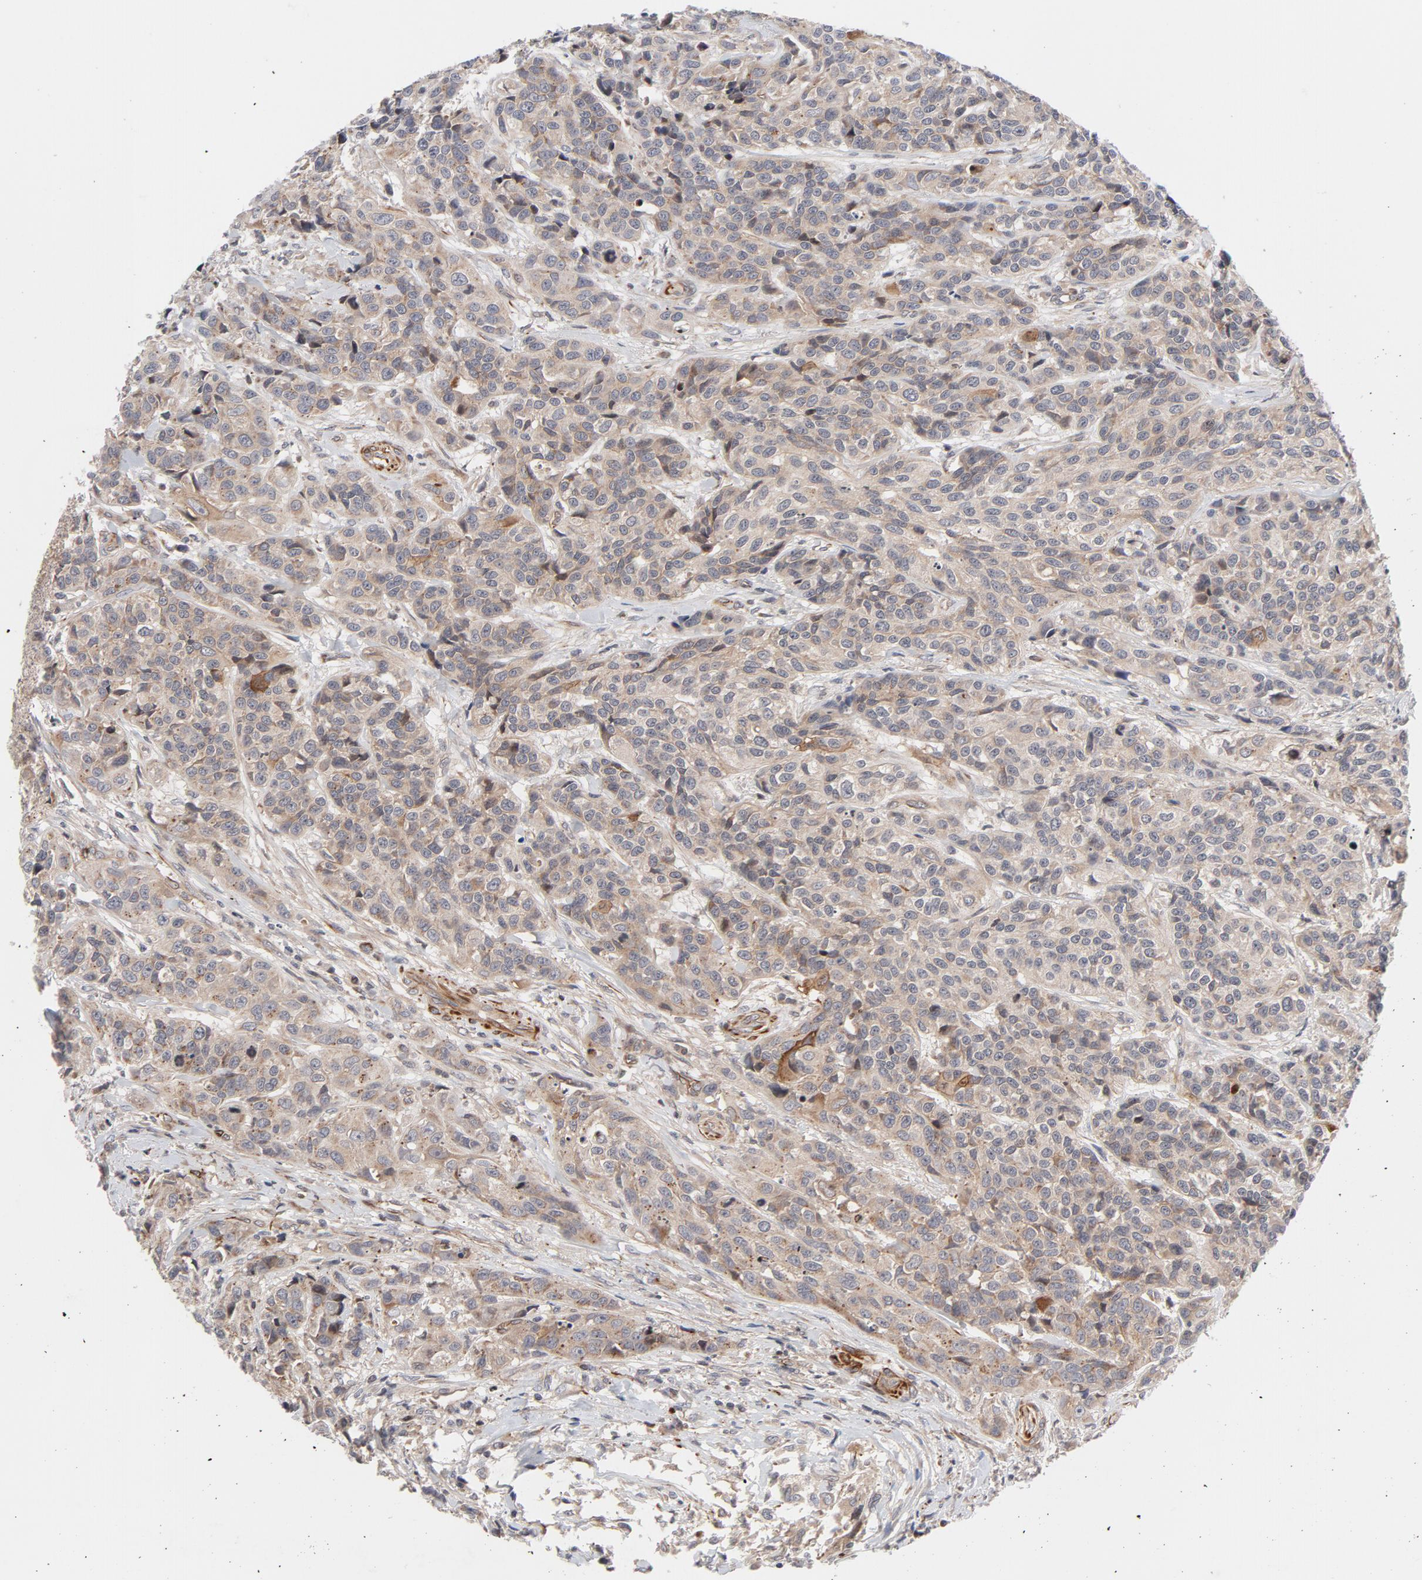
{"staining": {"intensity": "weak", "quantity": ">75%", "location": "cytoplasmic/membranous"}, "tissue": "urothelial cancer", "cell_type": "Tumor cells", "image_type": "cancer", "snomed": [{"axis": "morphology", "description": "Urothelial carcinoma, High grade"}, {"axis": "topography", "description": "Urinary bladder"}], "caption": "There is low levels of weak cytoplasmic/membranous expression in tumor cells of high-grade urothelial carcinoma, as demonstrated by immunohistochemical staining (brown color).", "gene": "DNAAF2", "patient": {"sex": "female", "age": 81}}